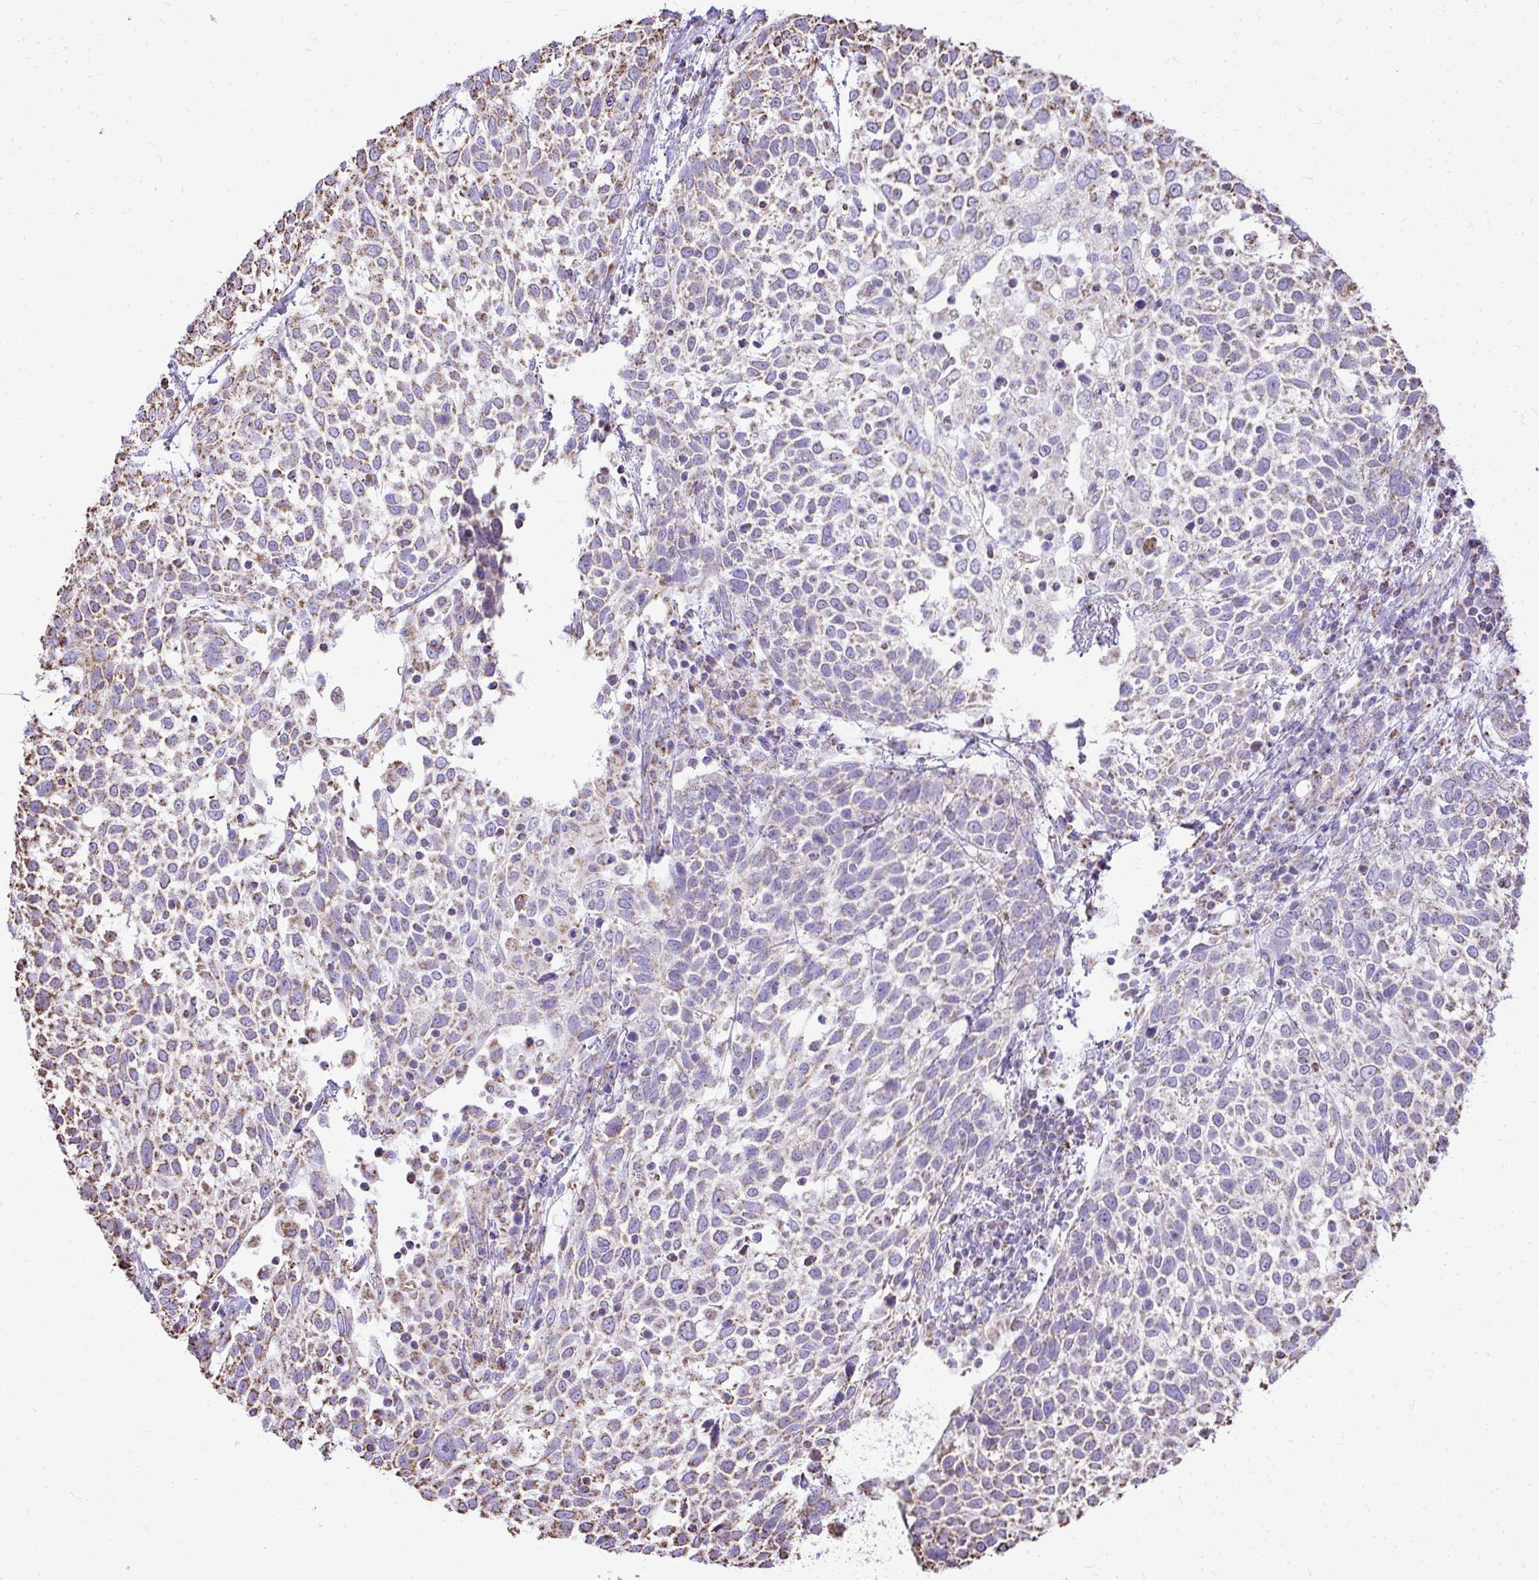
{"staining": {"intensity": "weak", "quantity": "25%-75%", "location": "cytoplasmic/membranous"}, "tissue": "cervical cancer", "cell_type": "Tumor cells", "image_type": "cancer", "snomed": [{"axis": "morphology", "description": "Squamous cell carcinoma, NOS"}, {"axis": "topography", "description": "Cervix"}], "caption": "Brown immunohistochemical staining in human cervical cancer reveals weak cytoplasmic/membranous staining in approximately 25%-75% of tumor cells.", "gene": "MPZL2", "patient": {"sex": "female", "age": 61}}